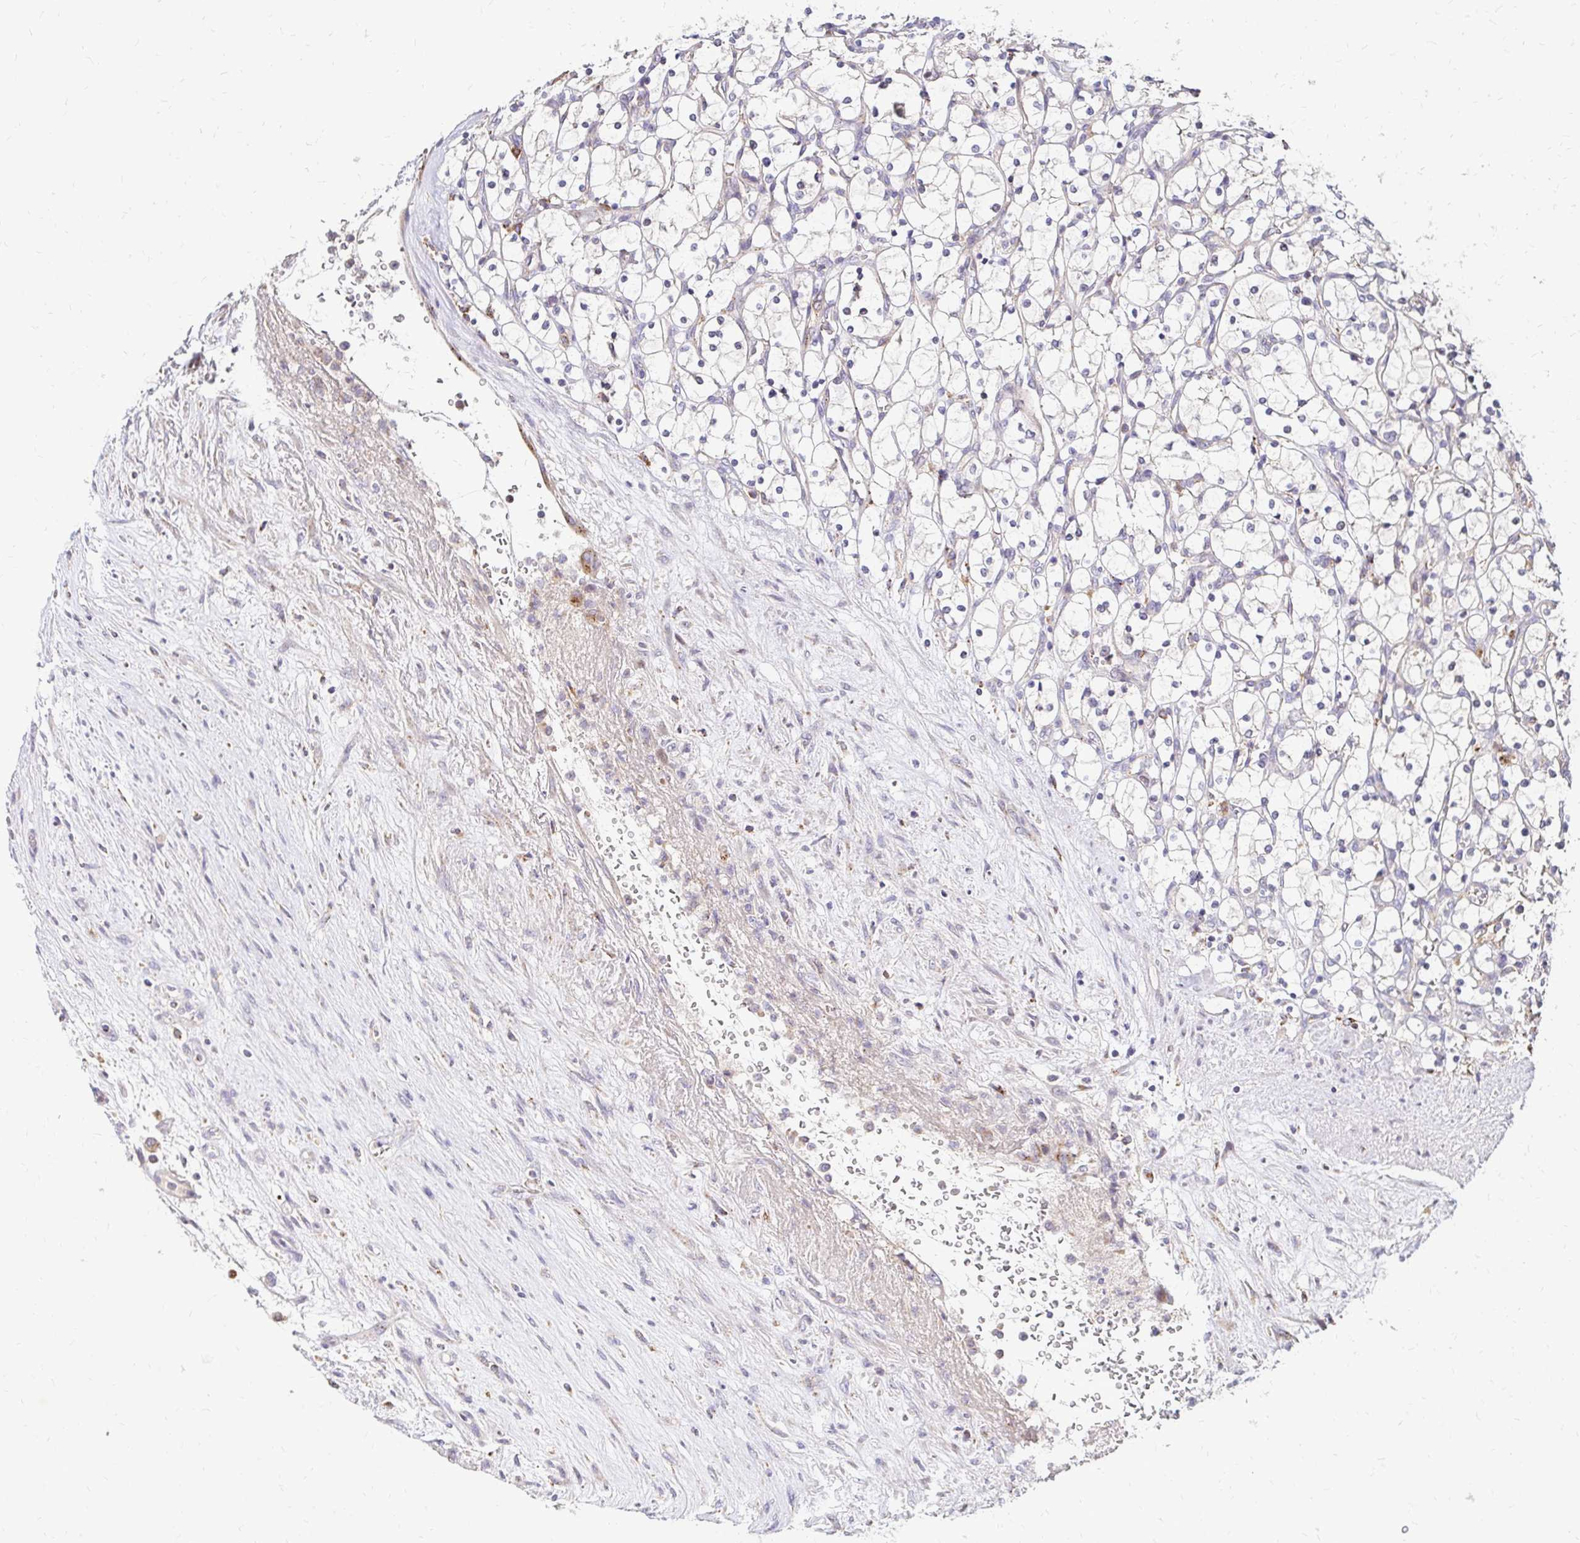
{"staining": {"intensity": "negative", "quantity": "none", "location": "none"}, "tissue": "renal cancer", "cell_type": "Tumor cells", "image_type": "cancer", "snomed": [{"axis": "morphology", "description": "Adenocarcinoma, NOS"}, {"axis": "topography", "description": "Kidney"}], "caption": "DAB (3,3'-diaminobenzidine) immunohistochemical staining of renal adenocarcinoma exhibits no significant expression in tumor cells. The staining is performed using DAB brown chromogen with nuclei counter-stained in using hematoxylin.", "gene": "IDUA", "patient": {"sex": "female", "age": 69}}